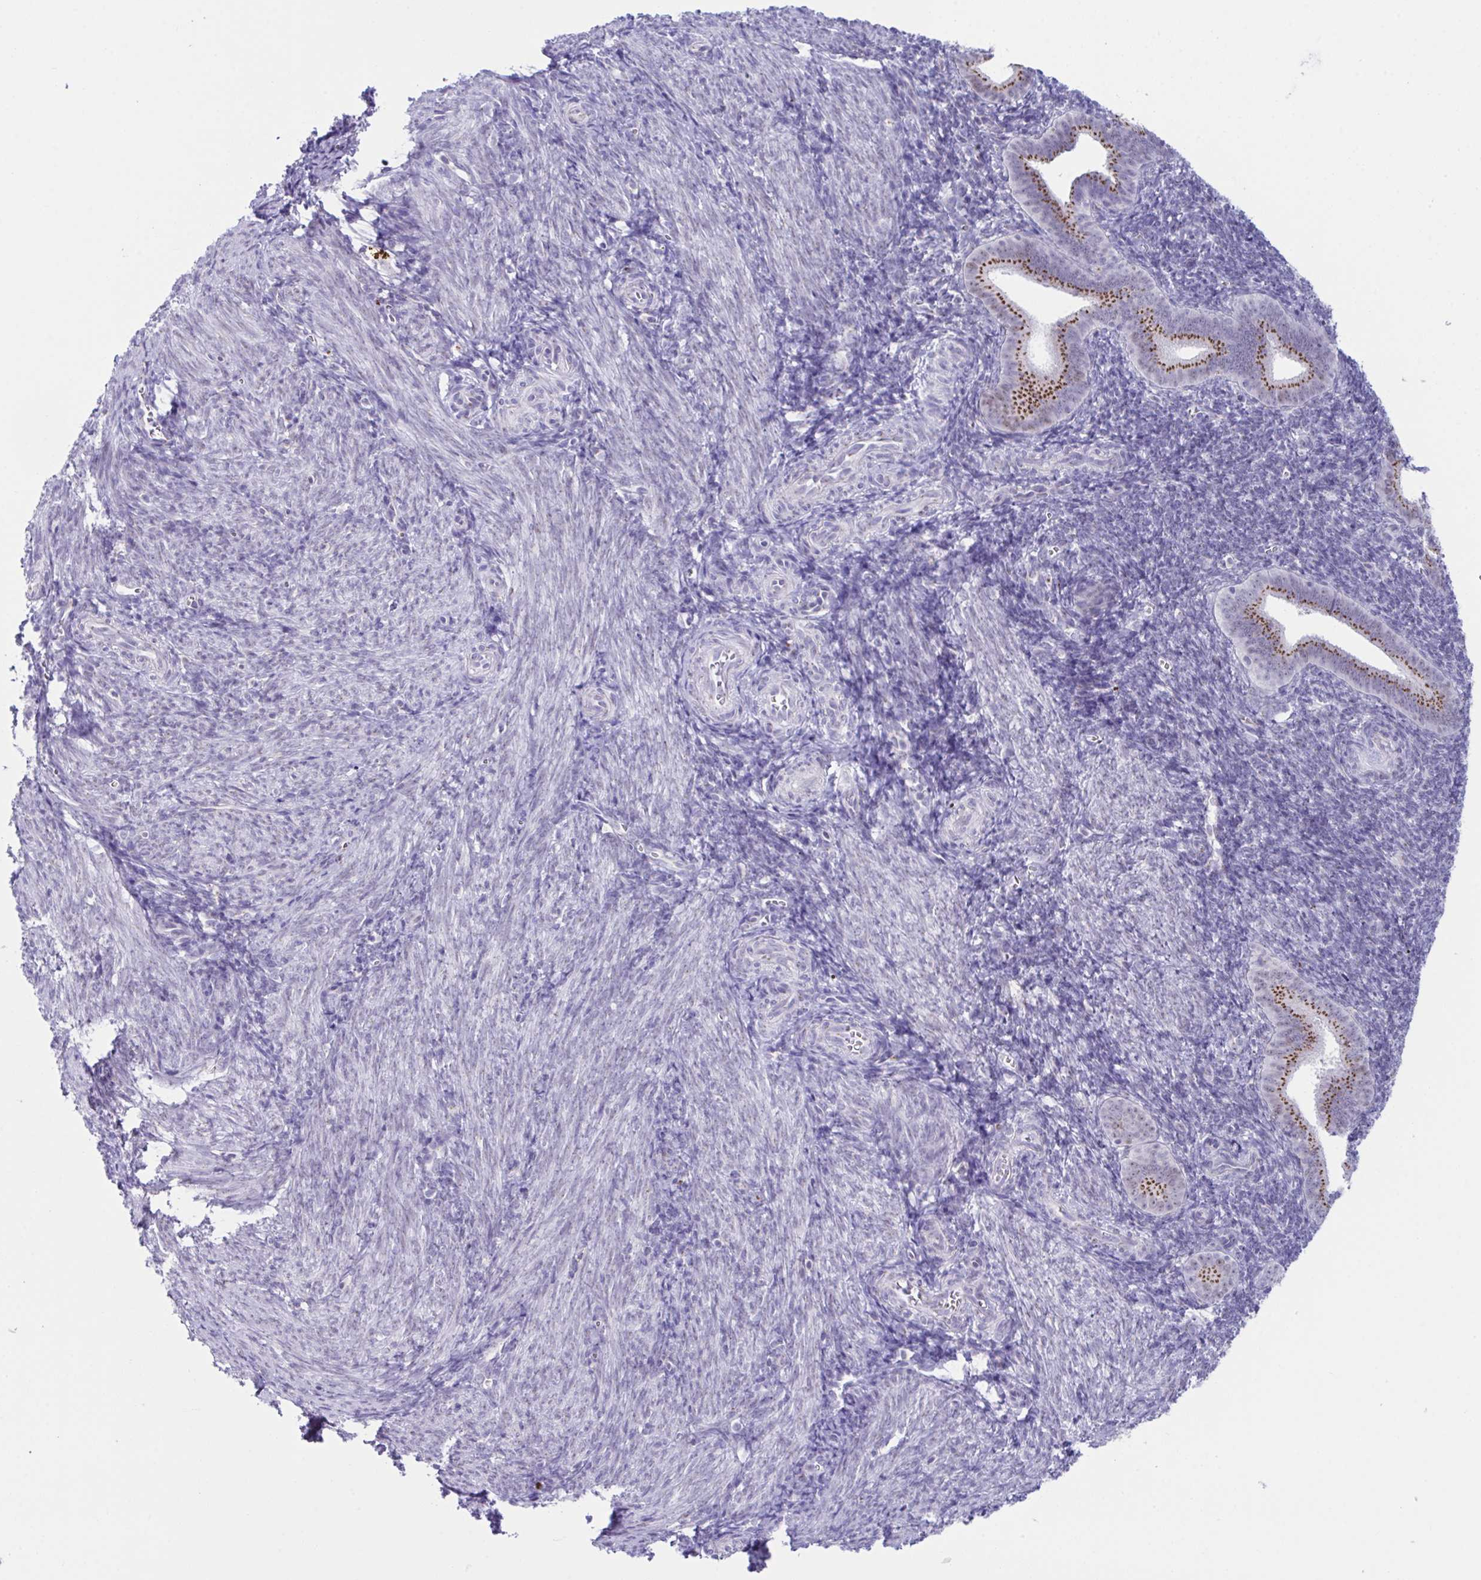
{"staining": {"intensity": "negative", "quantity": "none", "location": "none"}, "tissue": "endometrium", "cell_type": "Cells in endometrial stroma", "image_type": "normal", "snomed": [{"axis": "morphology", "description": "Normal tissue, NOS"}, {"axis": "topography", "description": "Endometrium"}], "caption": "The image displays no significant positivity in cells in endometrial stroma of endometrium.", "gene": "SCLY", "patient": {"sex": "female", "age": 25}}